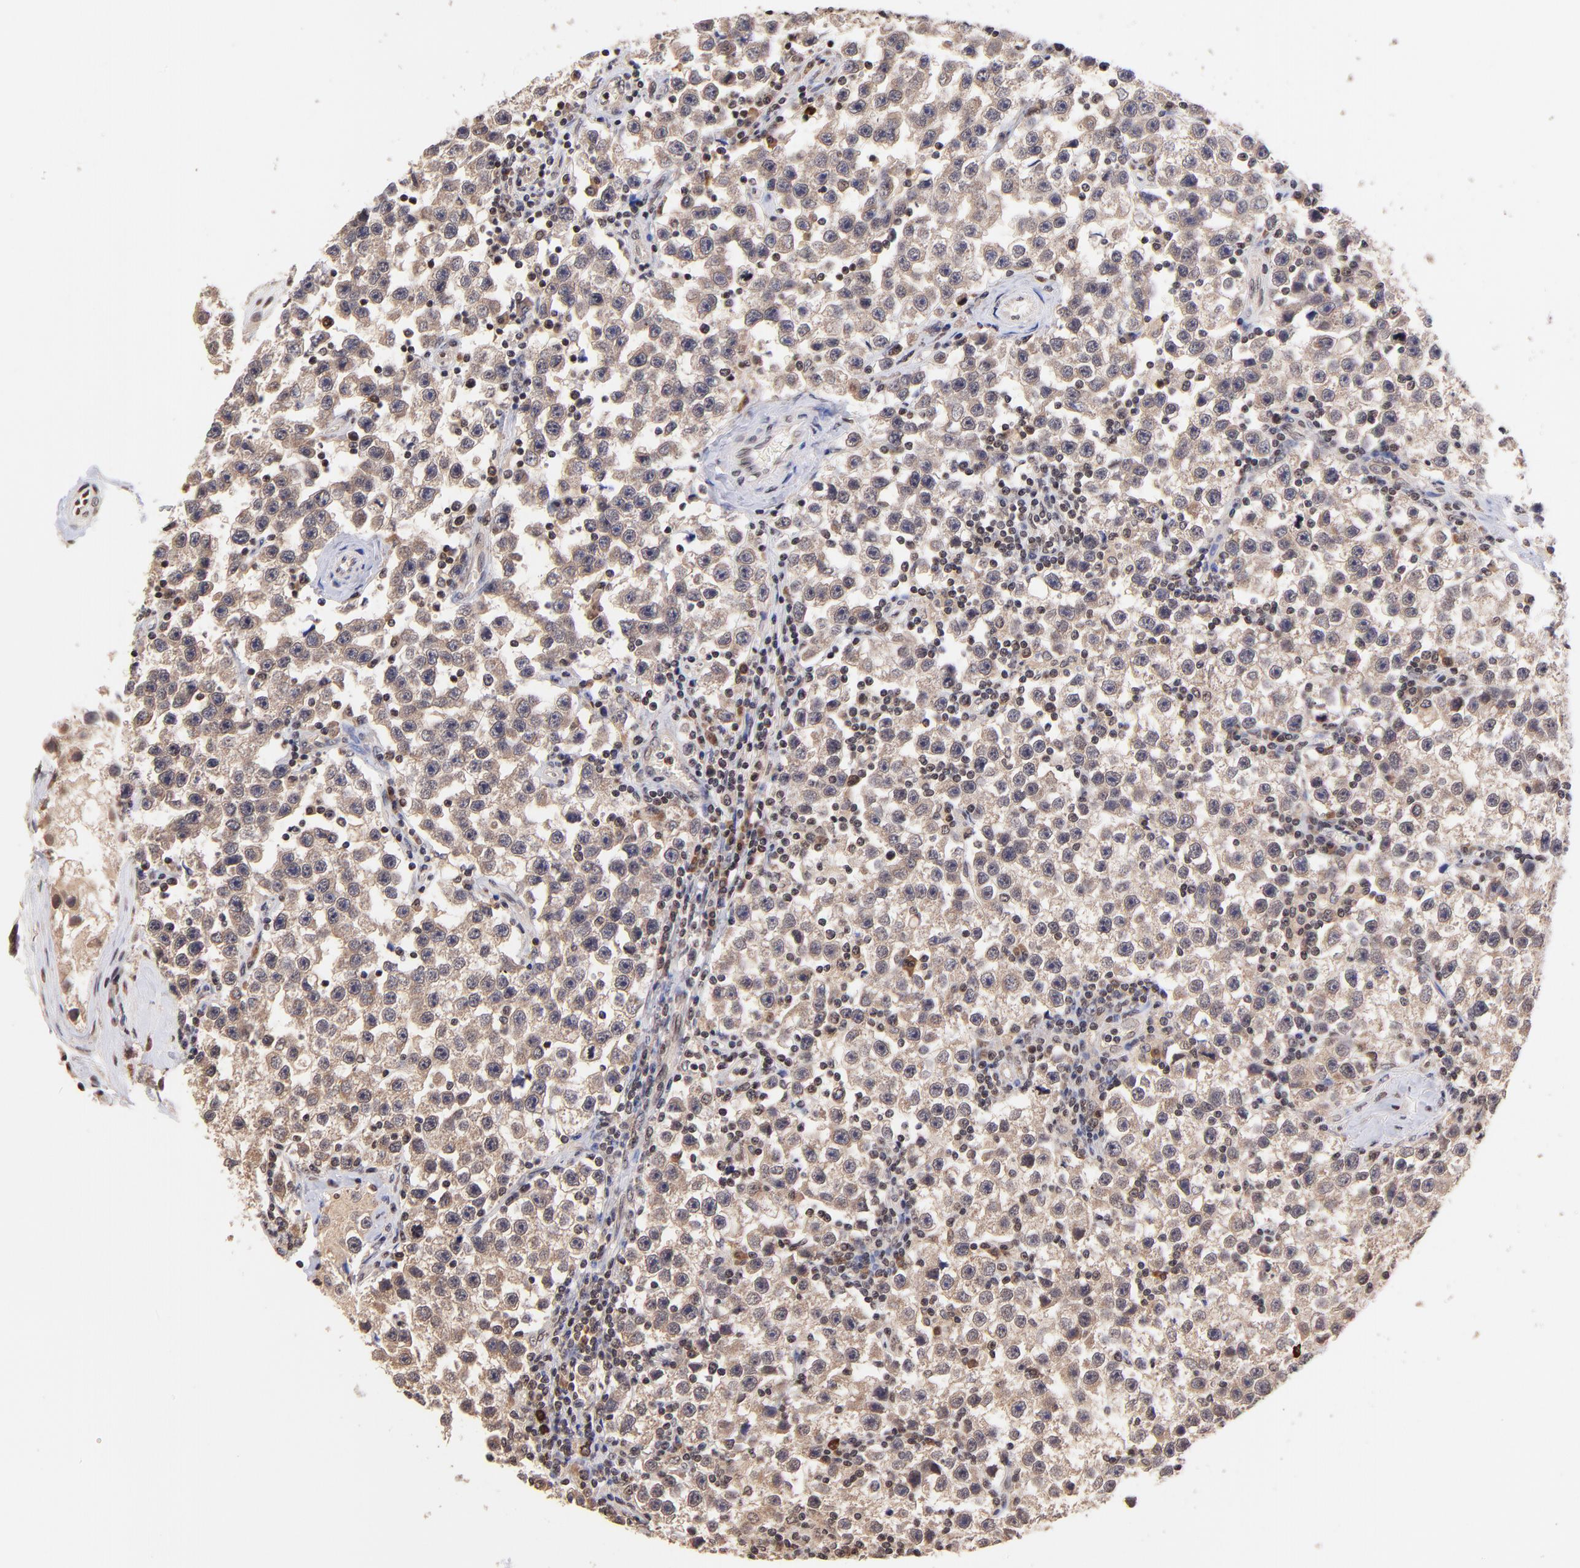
{"staining": {"intensity": "weak", "quantity": ">75%", "location": "cytoplasmic/membranous"}, "tissue": "testis cancer", "cell_type": "Tumor cells", "image_type": "cancer", "snomed": [{"axis": "morphology", "description": "Seminoma, NOS"}, {"axis": "topography", "description": "Testis"}], "caption": "Testis cancer stained for a protein exhibits weak cytoplasmic/membranous positivity in tumor cells.", "gene": "WDR25", "patient": {"sex": "male", "age": 32}}